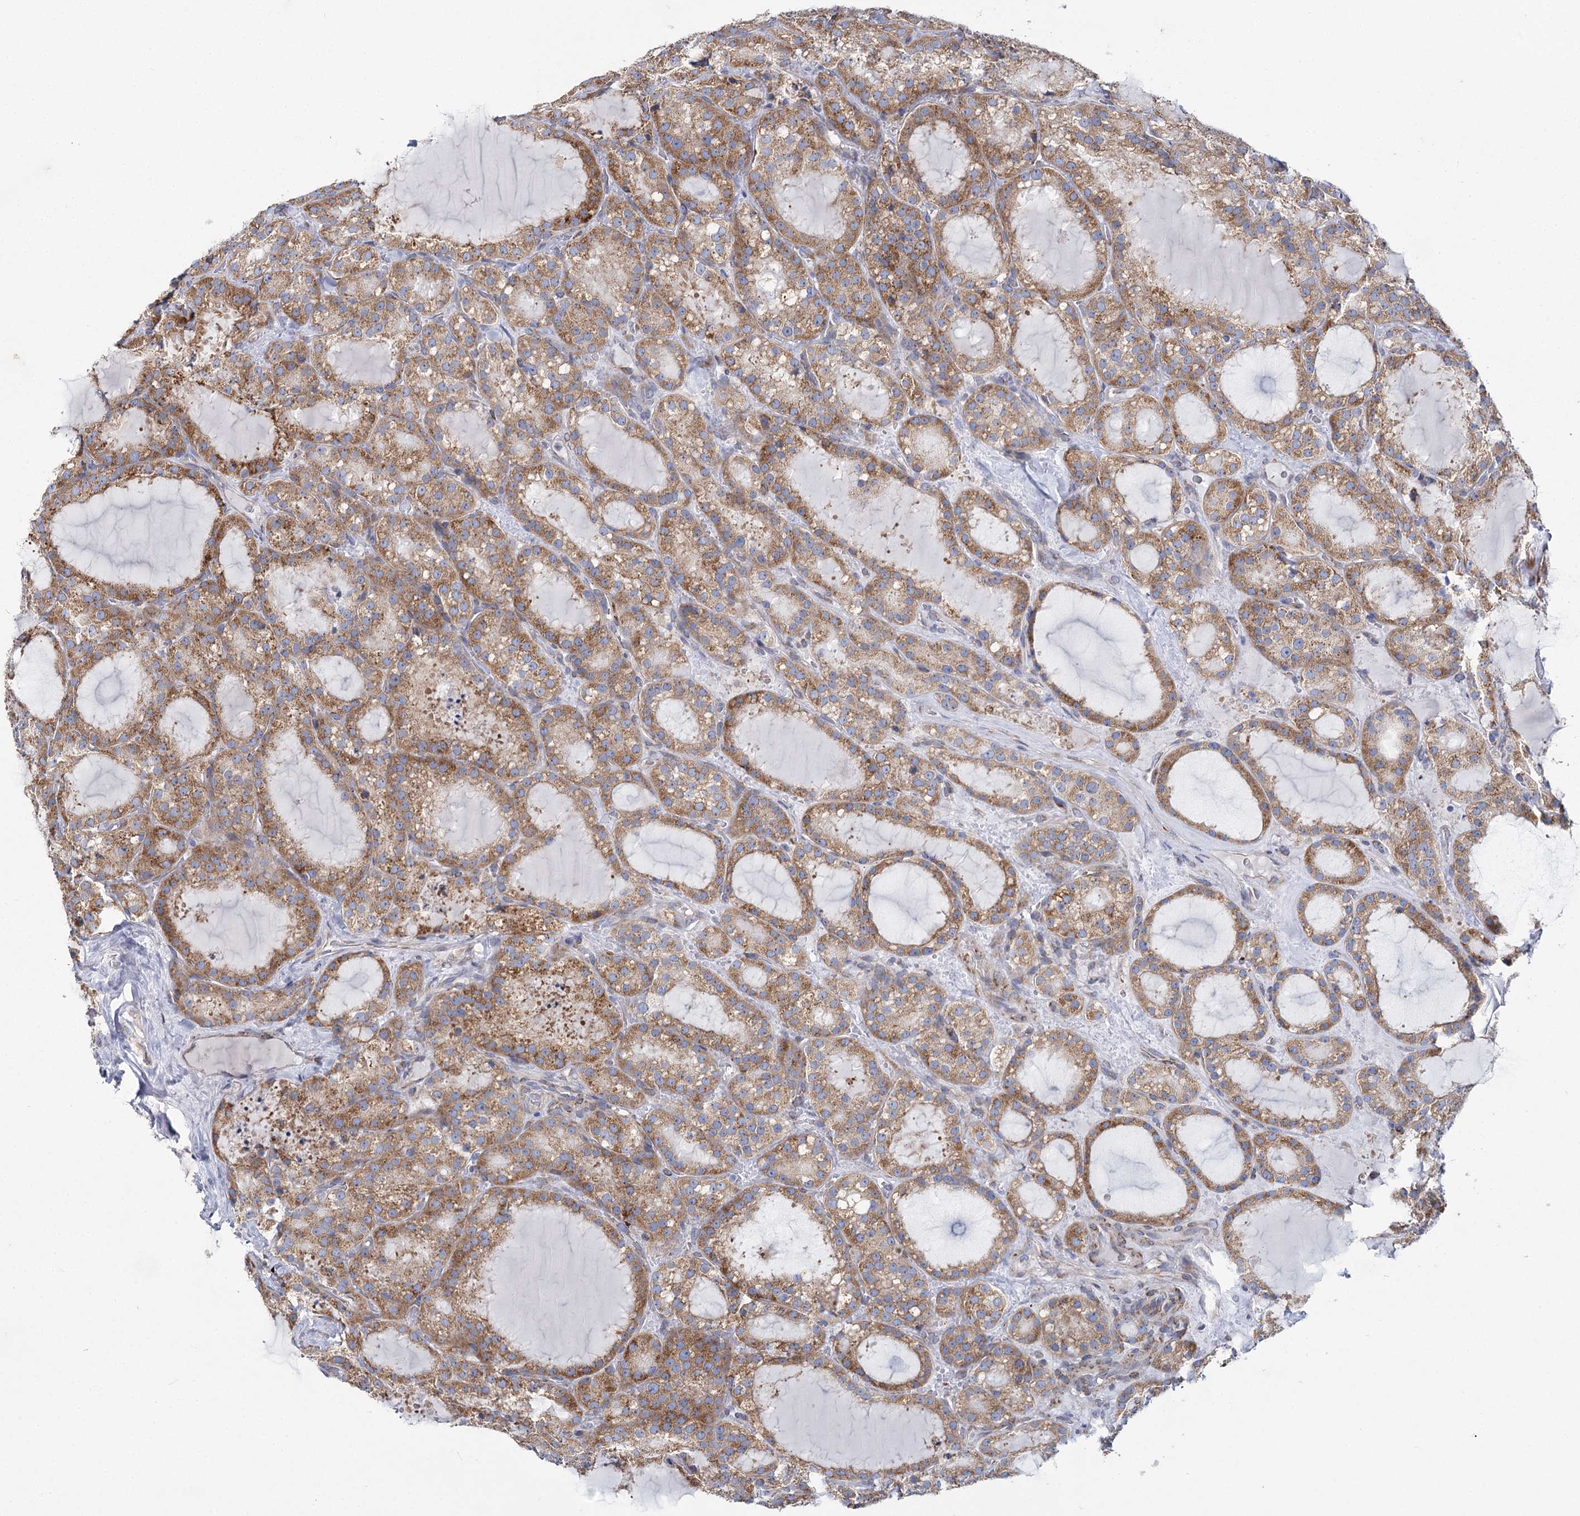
{"staining": {"intensity": "moderate", "quantity": ">75%", "location": "cytoplasmic/membranous"}, "tissue": "thyroid cancer", "cell_type": "Tumor cells", "image_type": "cancer", "snomed": [{"axis": "morphology", "description": "Papillary adenocarcinoma, NOS"}, {"axis": "topography", "description": "Thyroid gland"}], "caption": "Thyroid cancer (papillary adenocarcinoma) stained for a protein exhibits moderate cytoplasmic/membranous positivity in tumor cells.", "gene": "THUMPD3", "patient": {"sex": "male", "age": 77}}